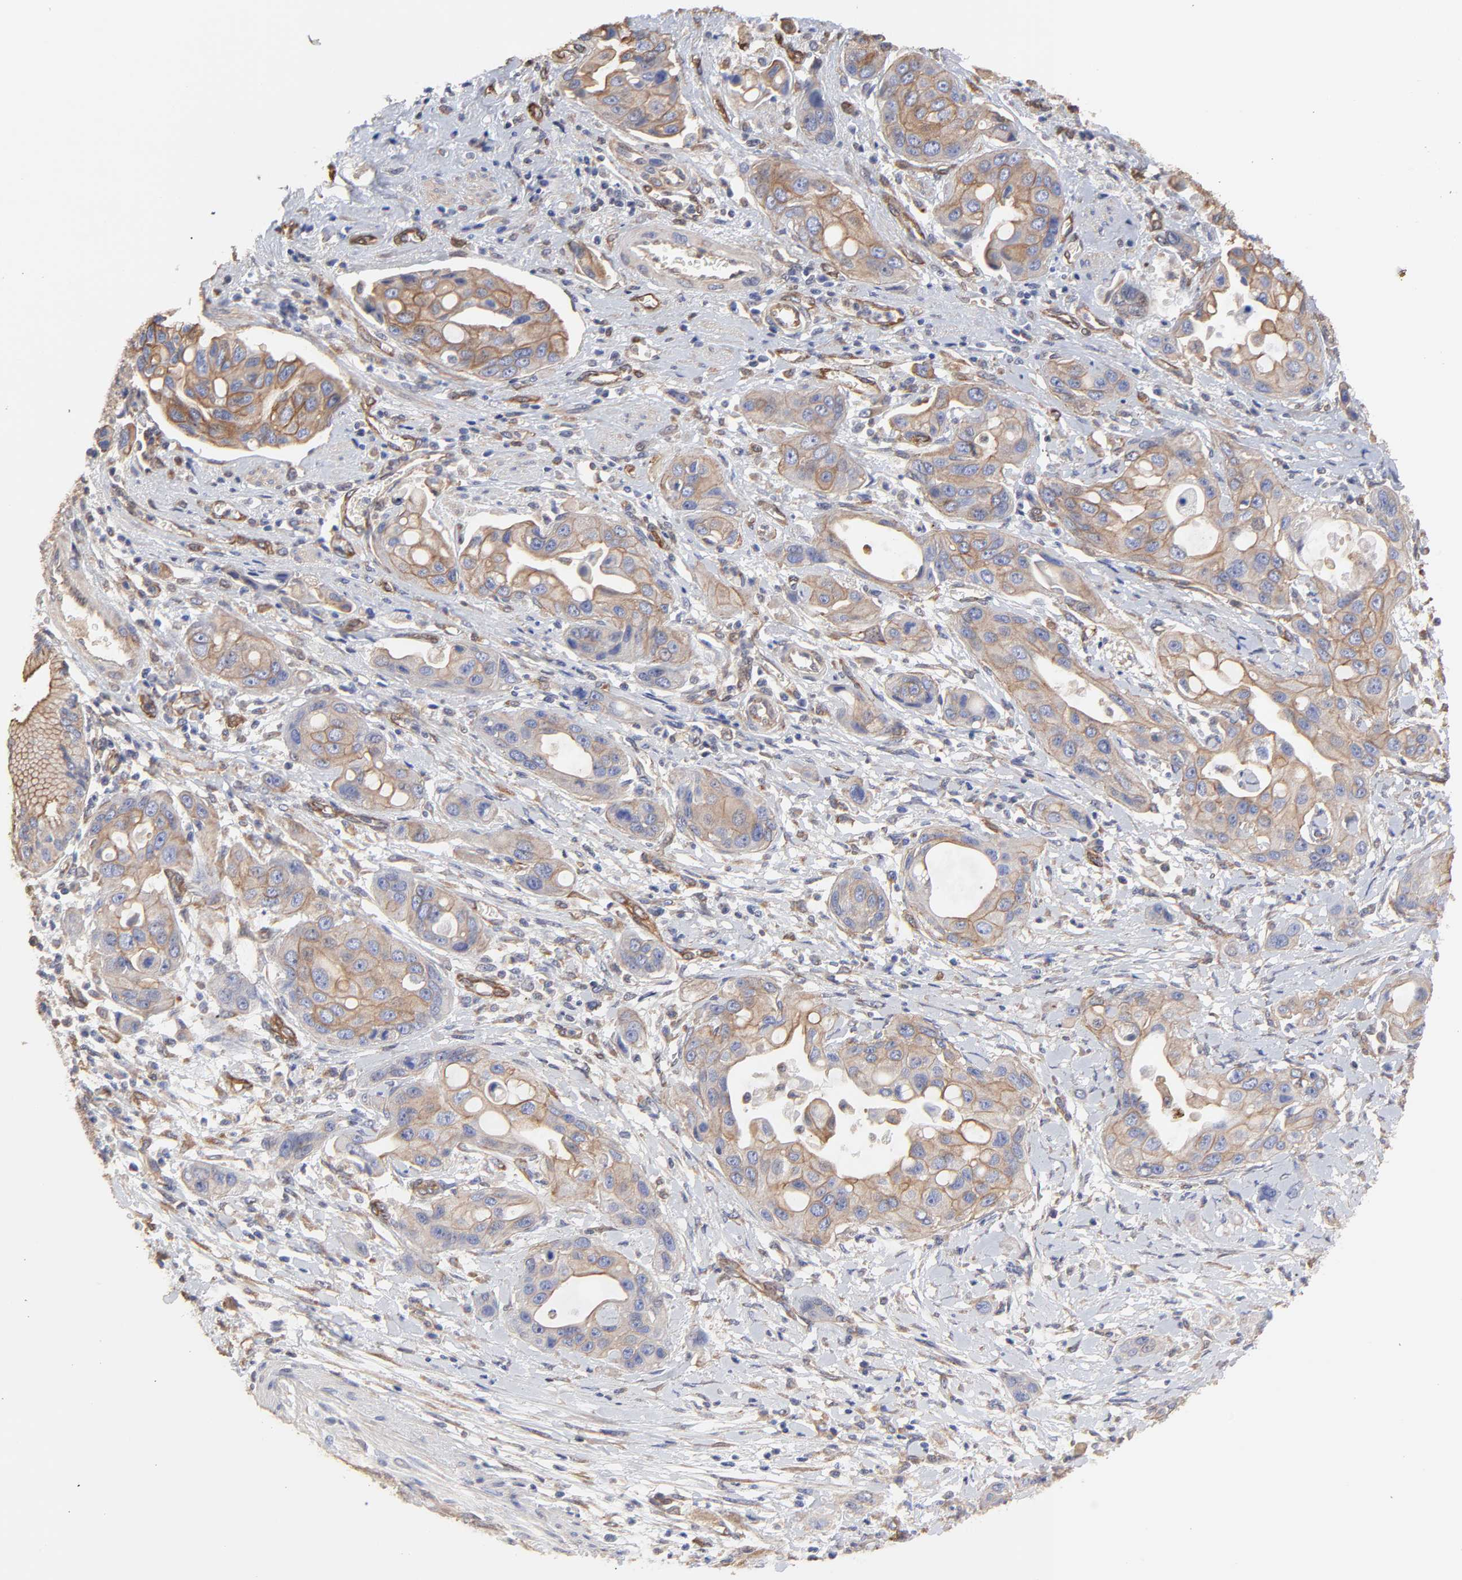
{"staining": {"intensity": "moderate", "quantity": ">75%", "location": "cytoplasmic/membranous"}, "tissue": "pancreatic cancer", "cell_type": "Tumor cells", "image_type": "cancer", "snomed": [{"axis": "morphology", "description": "Adenocarcinoma, NOS"}, {"axis": "topography", "description": "Pancreas"}], "caption": "Pancreatic adenocarcinoma stained with a brown dye displays moderate cytoplasmic/membranous positive positivity in approximately >75% of tumor cells.", "gene": "LRCH2", "patient": {"sex": "female", "age": 60}}